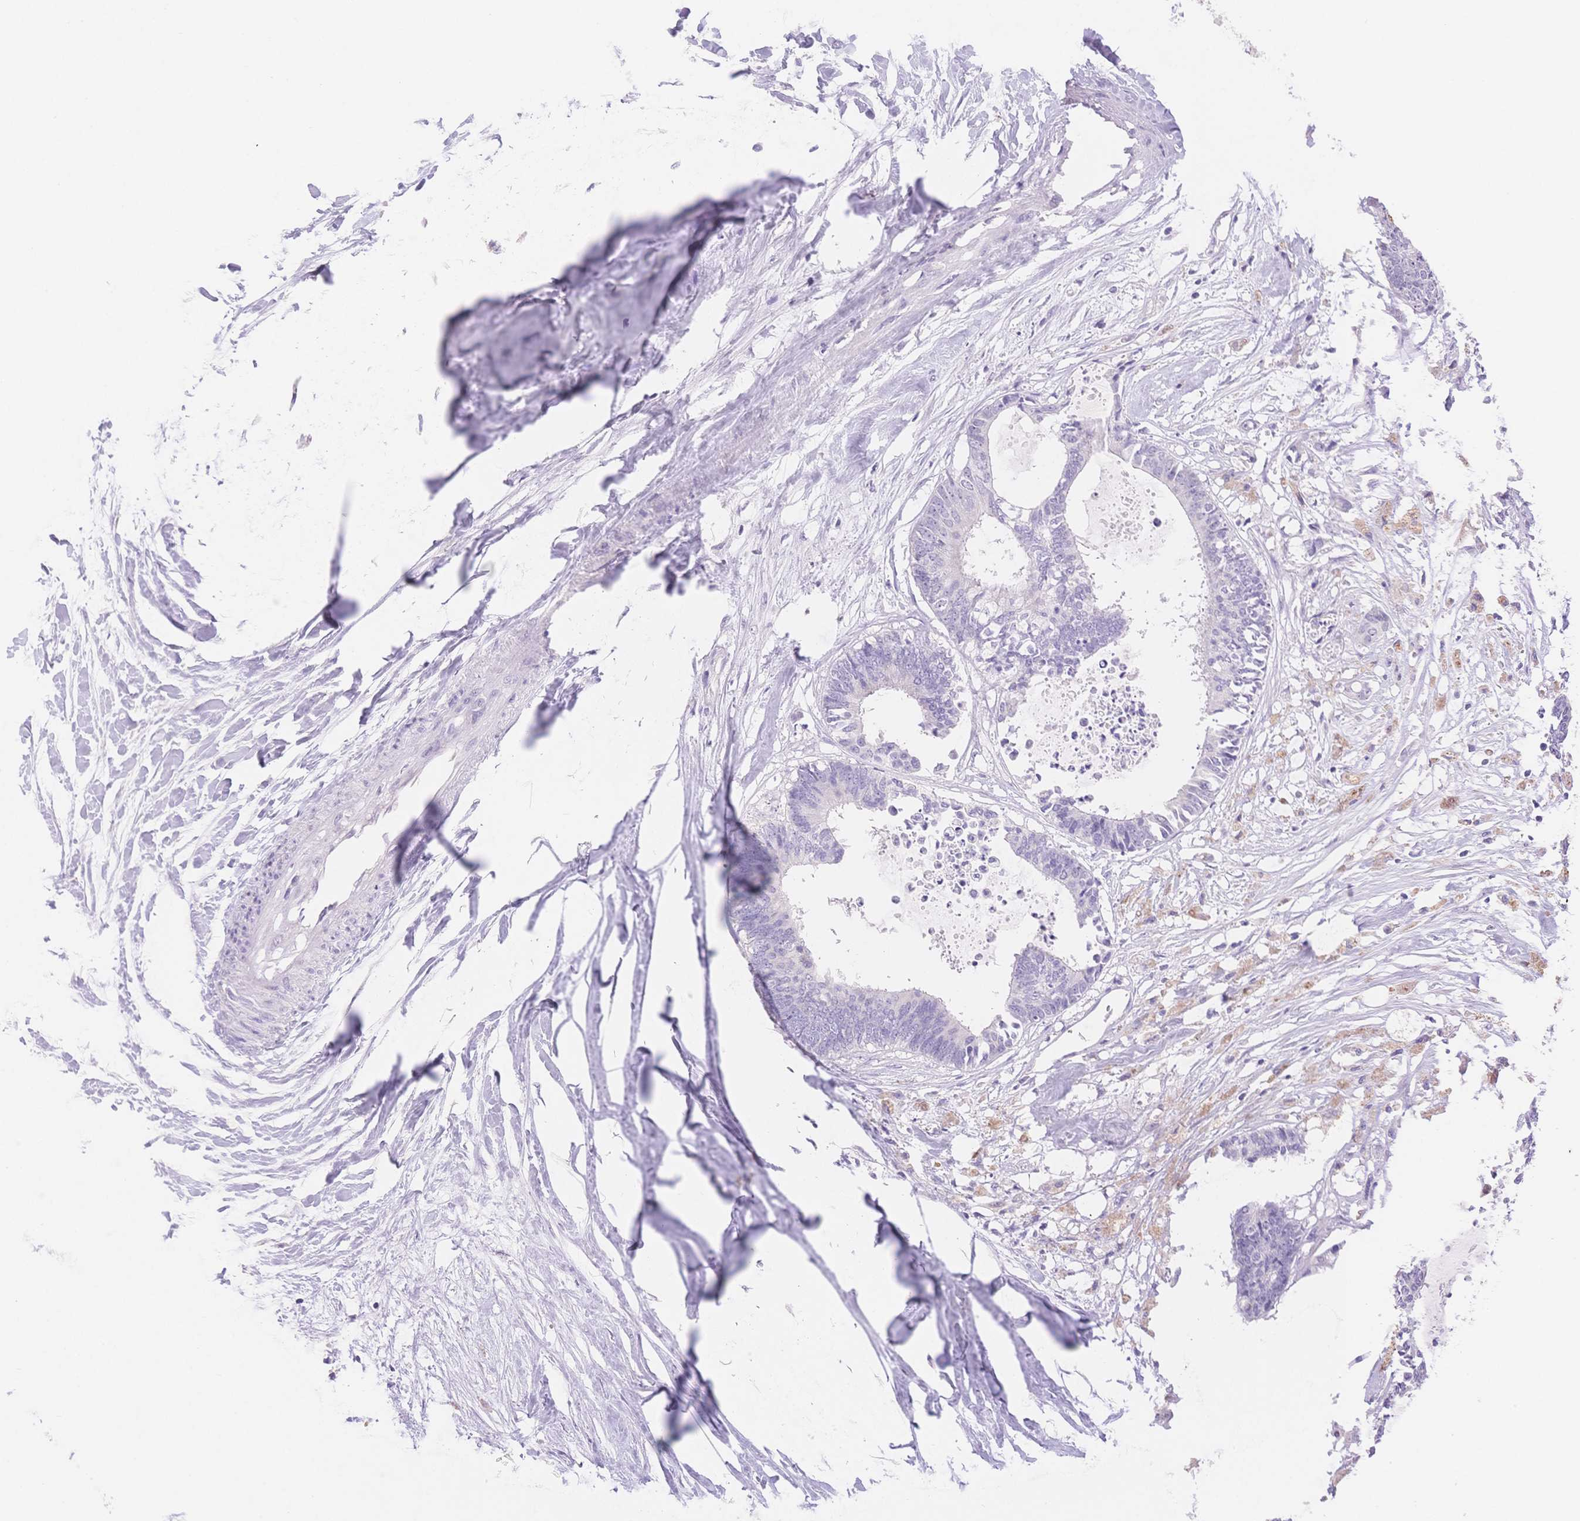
{"staining": {"intensity": "negative", "quantity": "none", "location": "none"}, "tissue": "colorectal cancer", "cell_type": "Tumor cells", "image_type": "cancer", "snomed": [{"axis": "morphology", "description": "Adenocarcinoma, NOS"}, {"axis": "topography", "description": "Colon"}, {"axis": "topography", "description": "Rectum"}], "caption": "Tumor cells show no significant protein expression in colorectal adenocarcinoma. (DAB IHC visualized using brightfield microscopy, high magnification).", "gene": "MYOM1", "patient": {"sex": "male", "age": 57}}